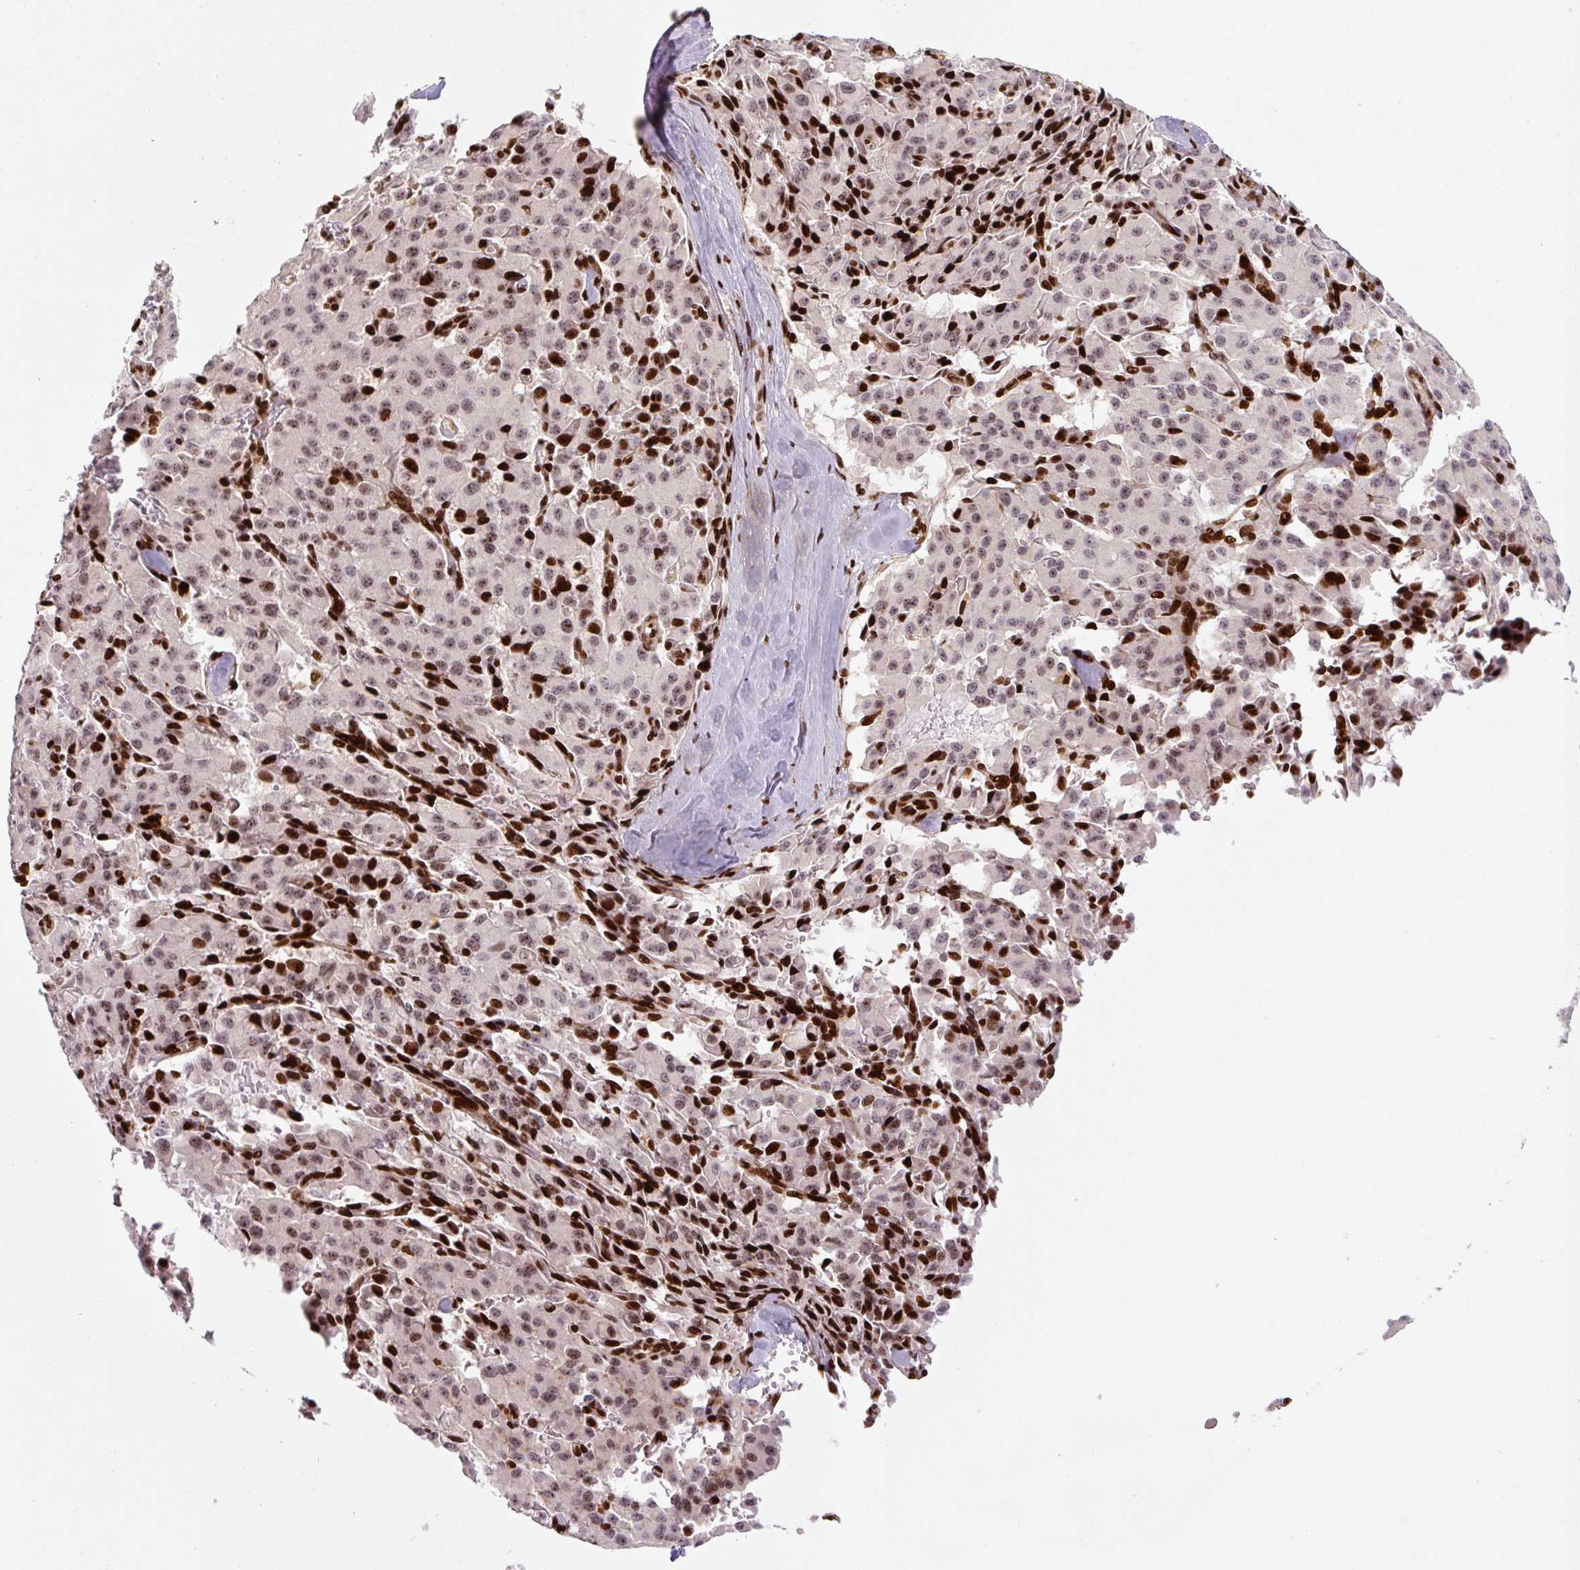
{"staining": {"intensity": "strong", "quantity": "25%-75%", "location": "nuclear"}, "tissue": "pancreatic cancer", "cell_type": "Tumor cells", "image_type": "cancer", "snomed": [{"axis": "morphology", "description": "Adenocarcinoma, NOS"}, {"axis": "topography", "description": "Pancreas"}], "caption": "Adenocarcinoma (pancreatic) tissue demonstrates strong nuclear staining in about 25%-75% of tumor cells", "gene": "PYDC2", "patient": {"sex": "male", "age": 65}}